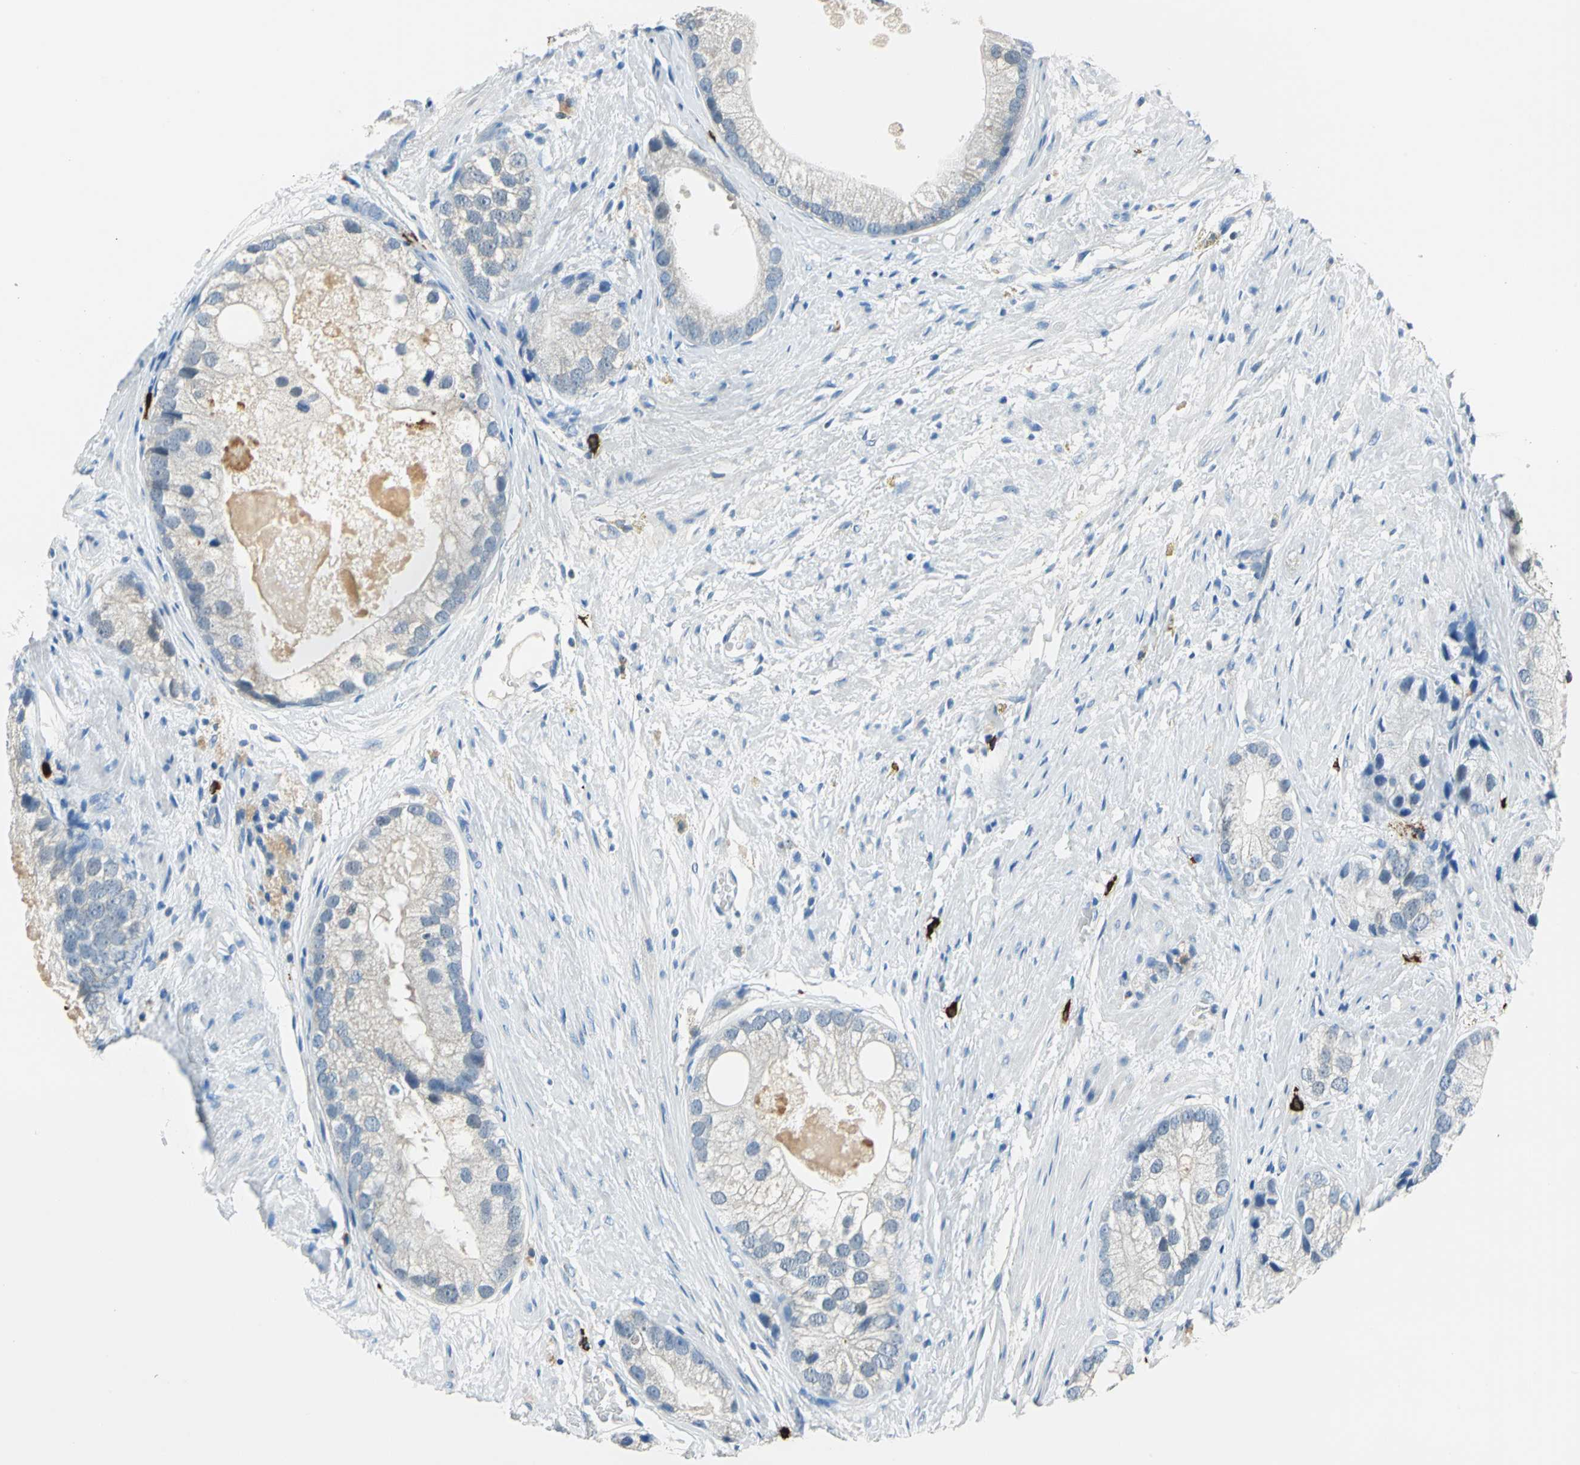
{"staining": {"intensity": "negative", "quantity": "none", "location": "none"}, "tissue": "prostate cancer", "cell_type": "Tumor cells", "image_type": "cancer", "snomed": [{"axis": "morphology", "description": "Adenocarcinoma, Low grade"}, {"axis": "topography", "description": "Prostate"}], "caption": "A histopathology image of low-grade adenocarcinoma (prostate) stained for a protein demonstrates no brown staining in tumor cells.", "gene": "CPA3", "patient": {"sex": "male", "age": 69}}